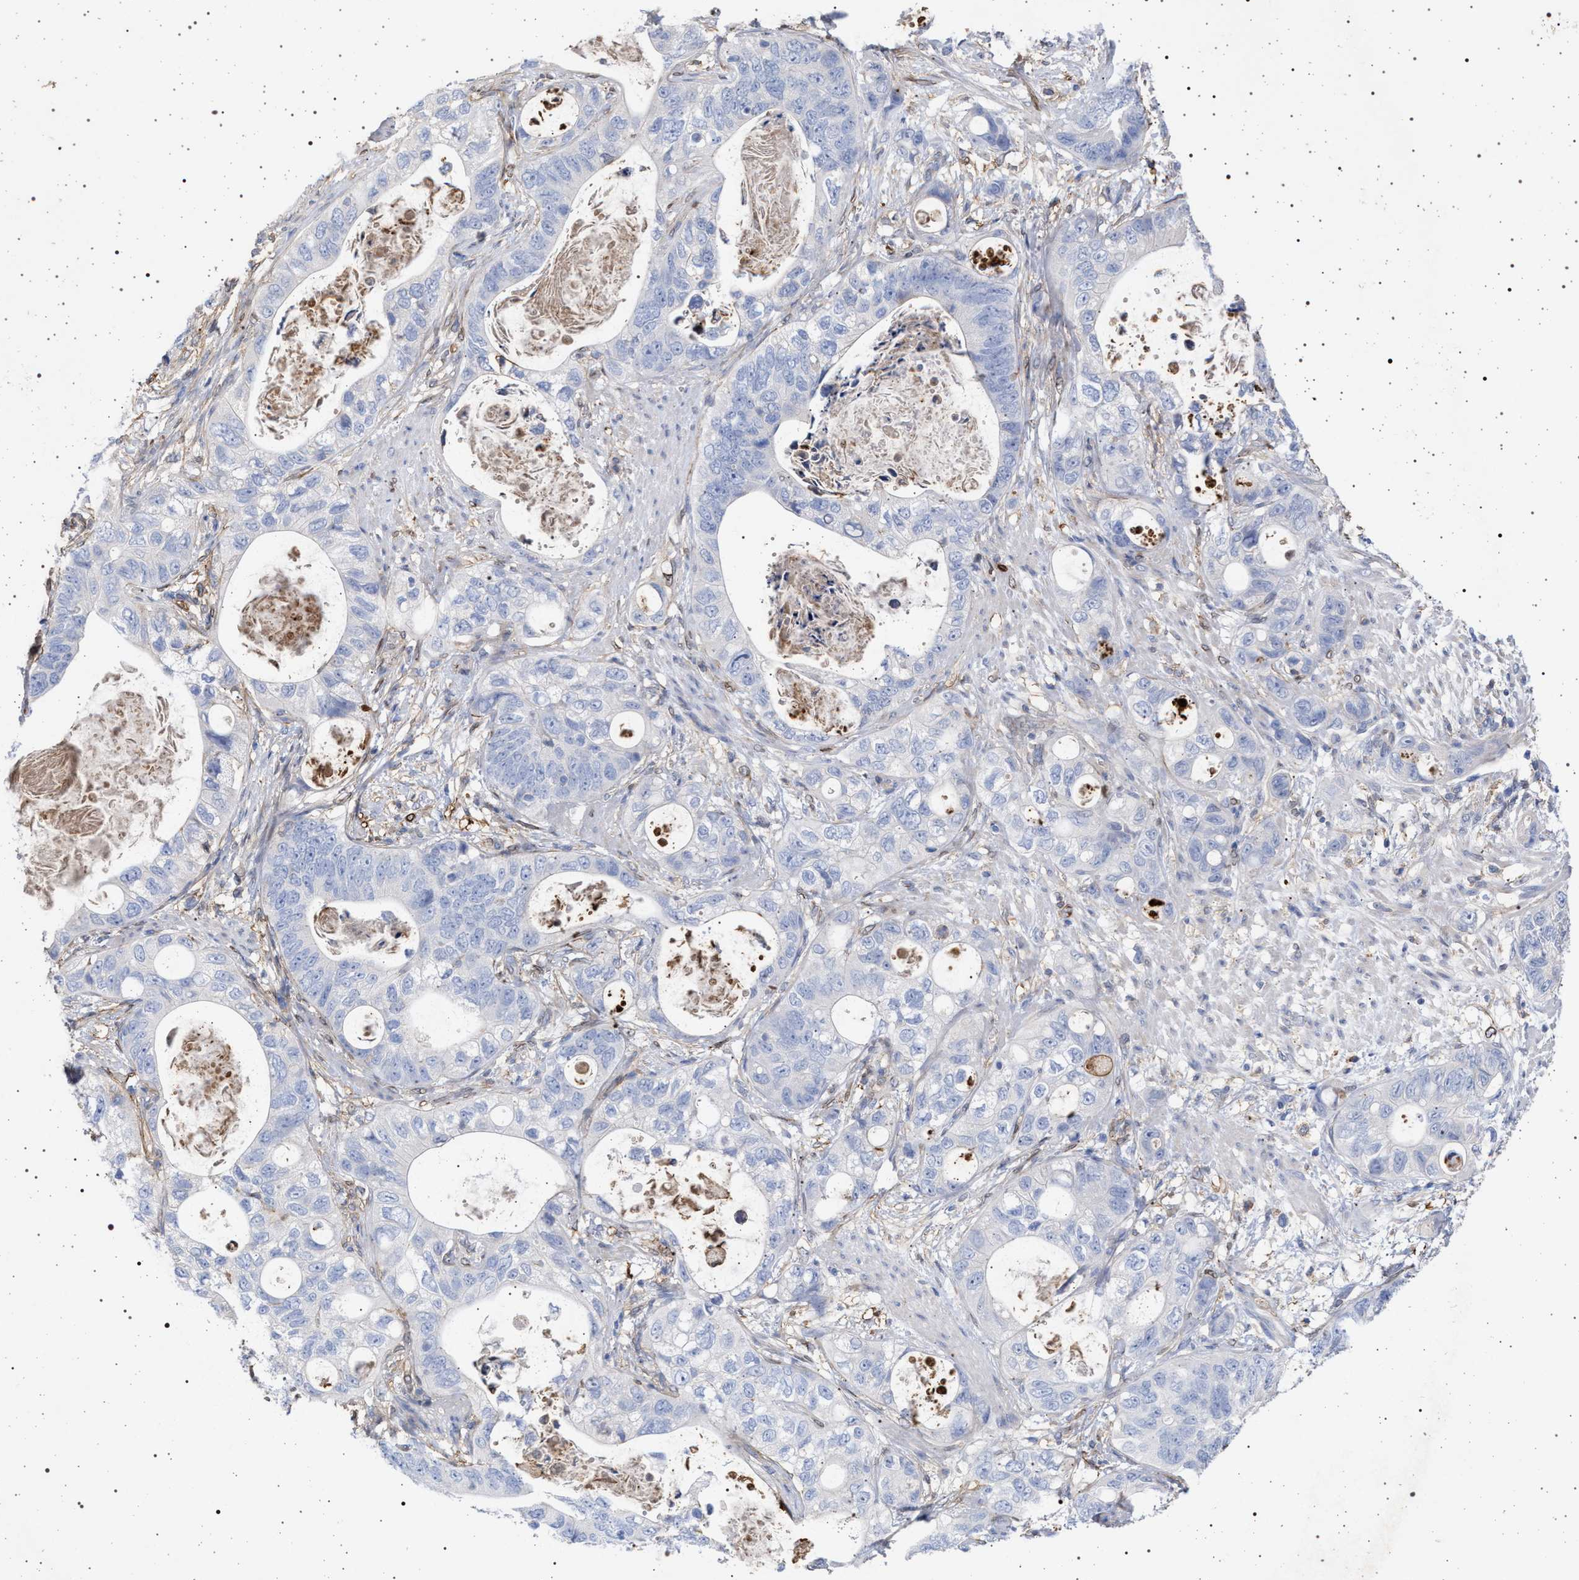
{"staining": {"intensity": "negative", "quantity": "none", "location": "none"}, "tissue": "stomach cancer", "cell_type": "Tumor cells", "image_type": "cancer", "snomed": [{"axis": "morphology", "description": "Normal tissue, NOS"}, {"axis": "morphology", "description": "Adenocarcinoma, NOS"}, {"axis": "topography", "description": "Stomach"}], "caption": "High magnification brightfield microscopy of stomach cancer (adenocarcinoma) stained with DAB (3,3'-diaminobenzidine) (brown) and counterstained with hematoxylin (blue): tumor cells show no significant staining.", "gene": "PLG", "patient": {"sex": "female", "age": 89}}